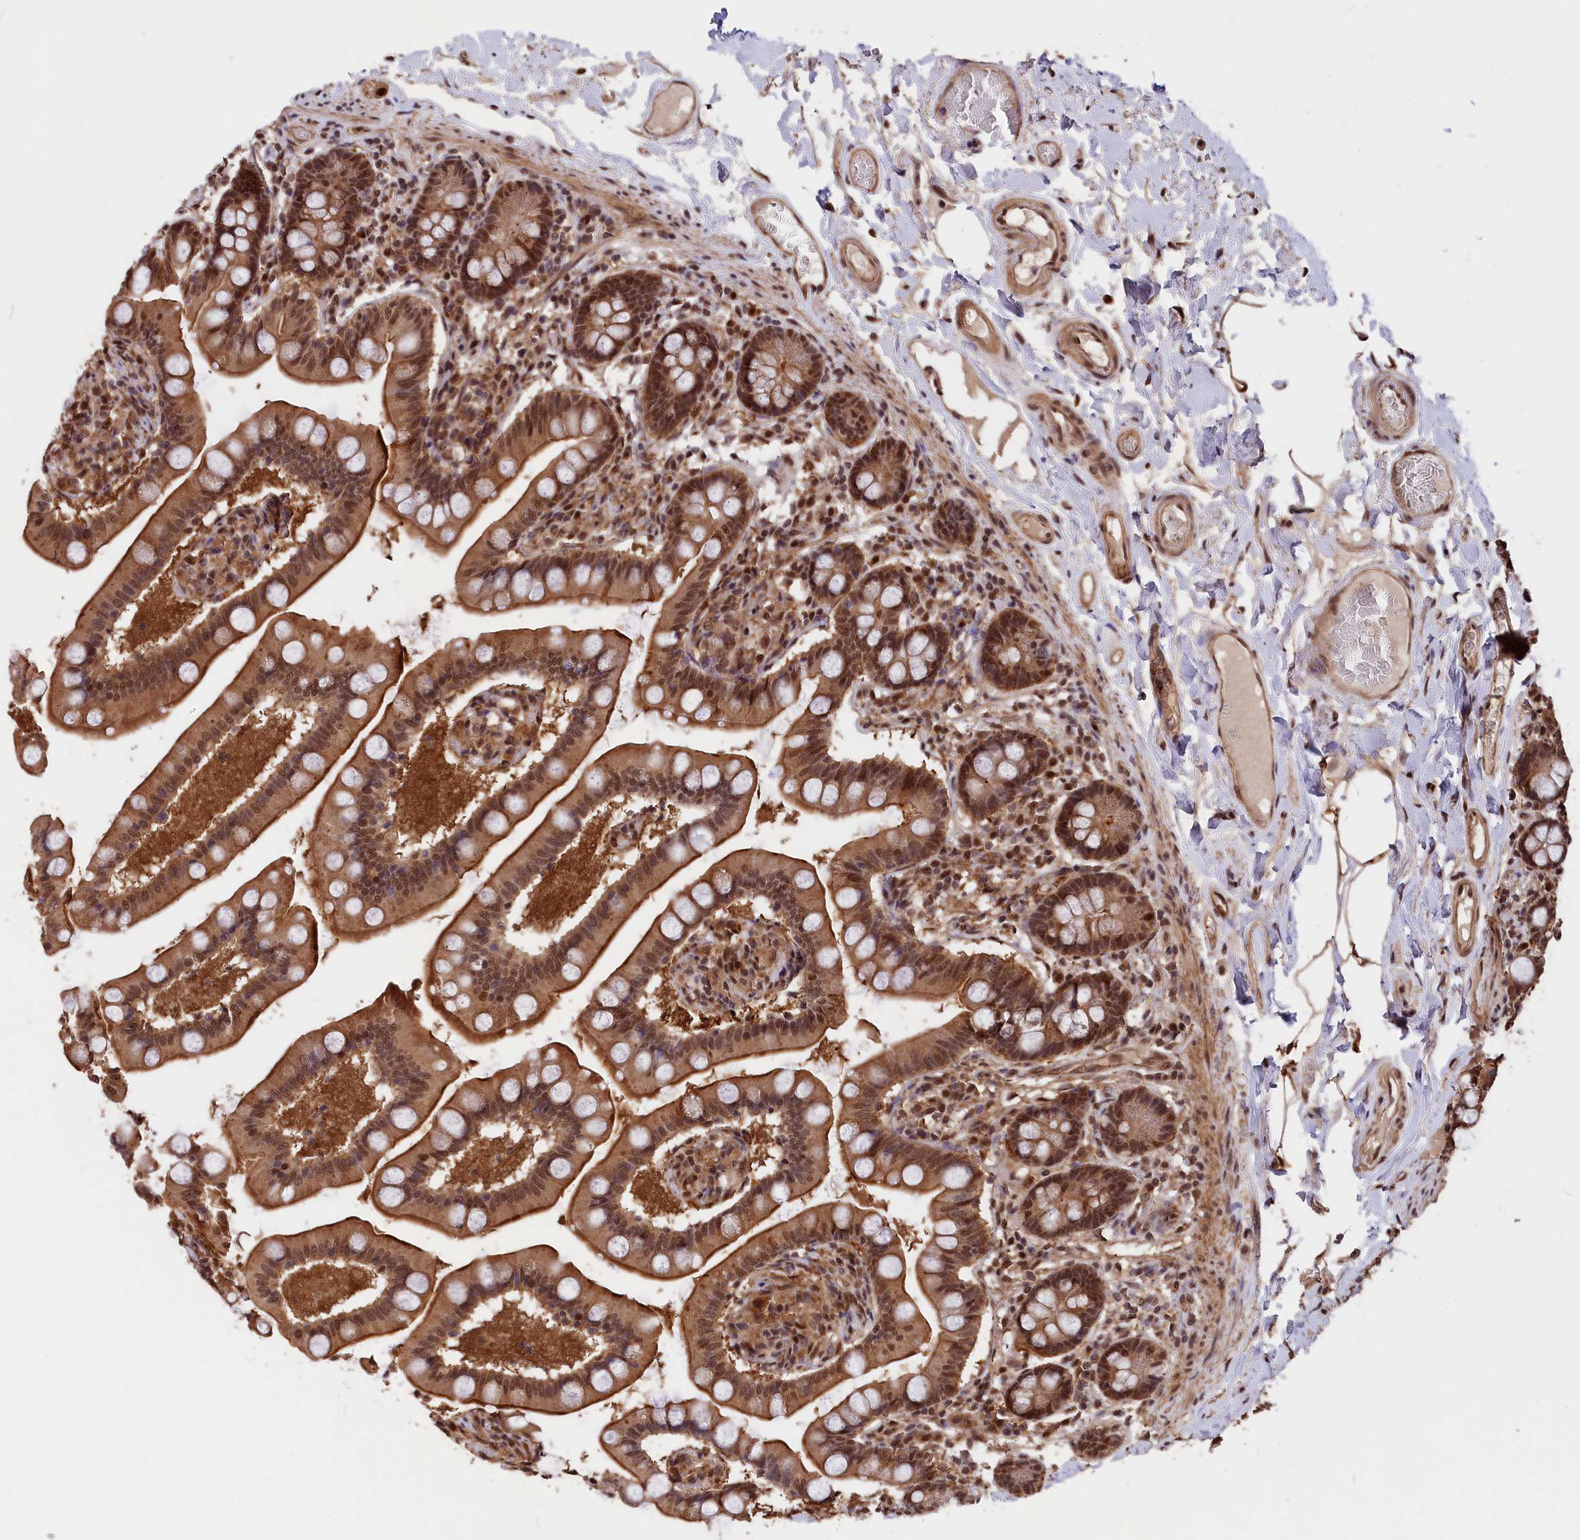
{"staining": {"intensity": "strong", "quantity": ">75%", "location": "cytoplasmic/membranous,nuclear"}, "tissue": "small intestine", "cell_type": "Glandular cells", "image_type": "normal", "snomed": [{"axis": "morphology", "description": "Normal tissue, NOS"}, {"axis": "topography", "description": "Small intestine"}], "caption": "IHC (DAB (3,3'-diaminobenzidine)) staining of normal human small intestine displays strong cytoplasmic/membranous,nuclear protein staining in about >75% of glandular cells.", "gene": "ADRM1", "patient": {"sex": "female", "age": 64}}